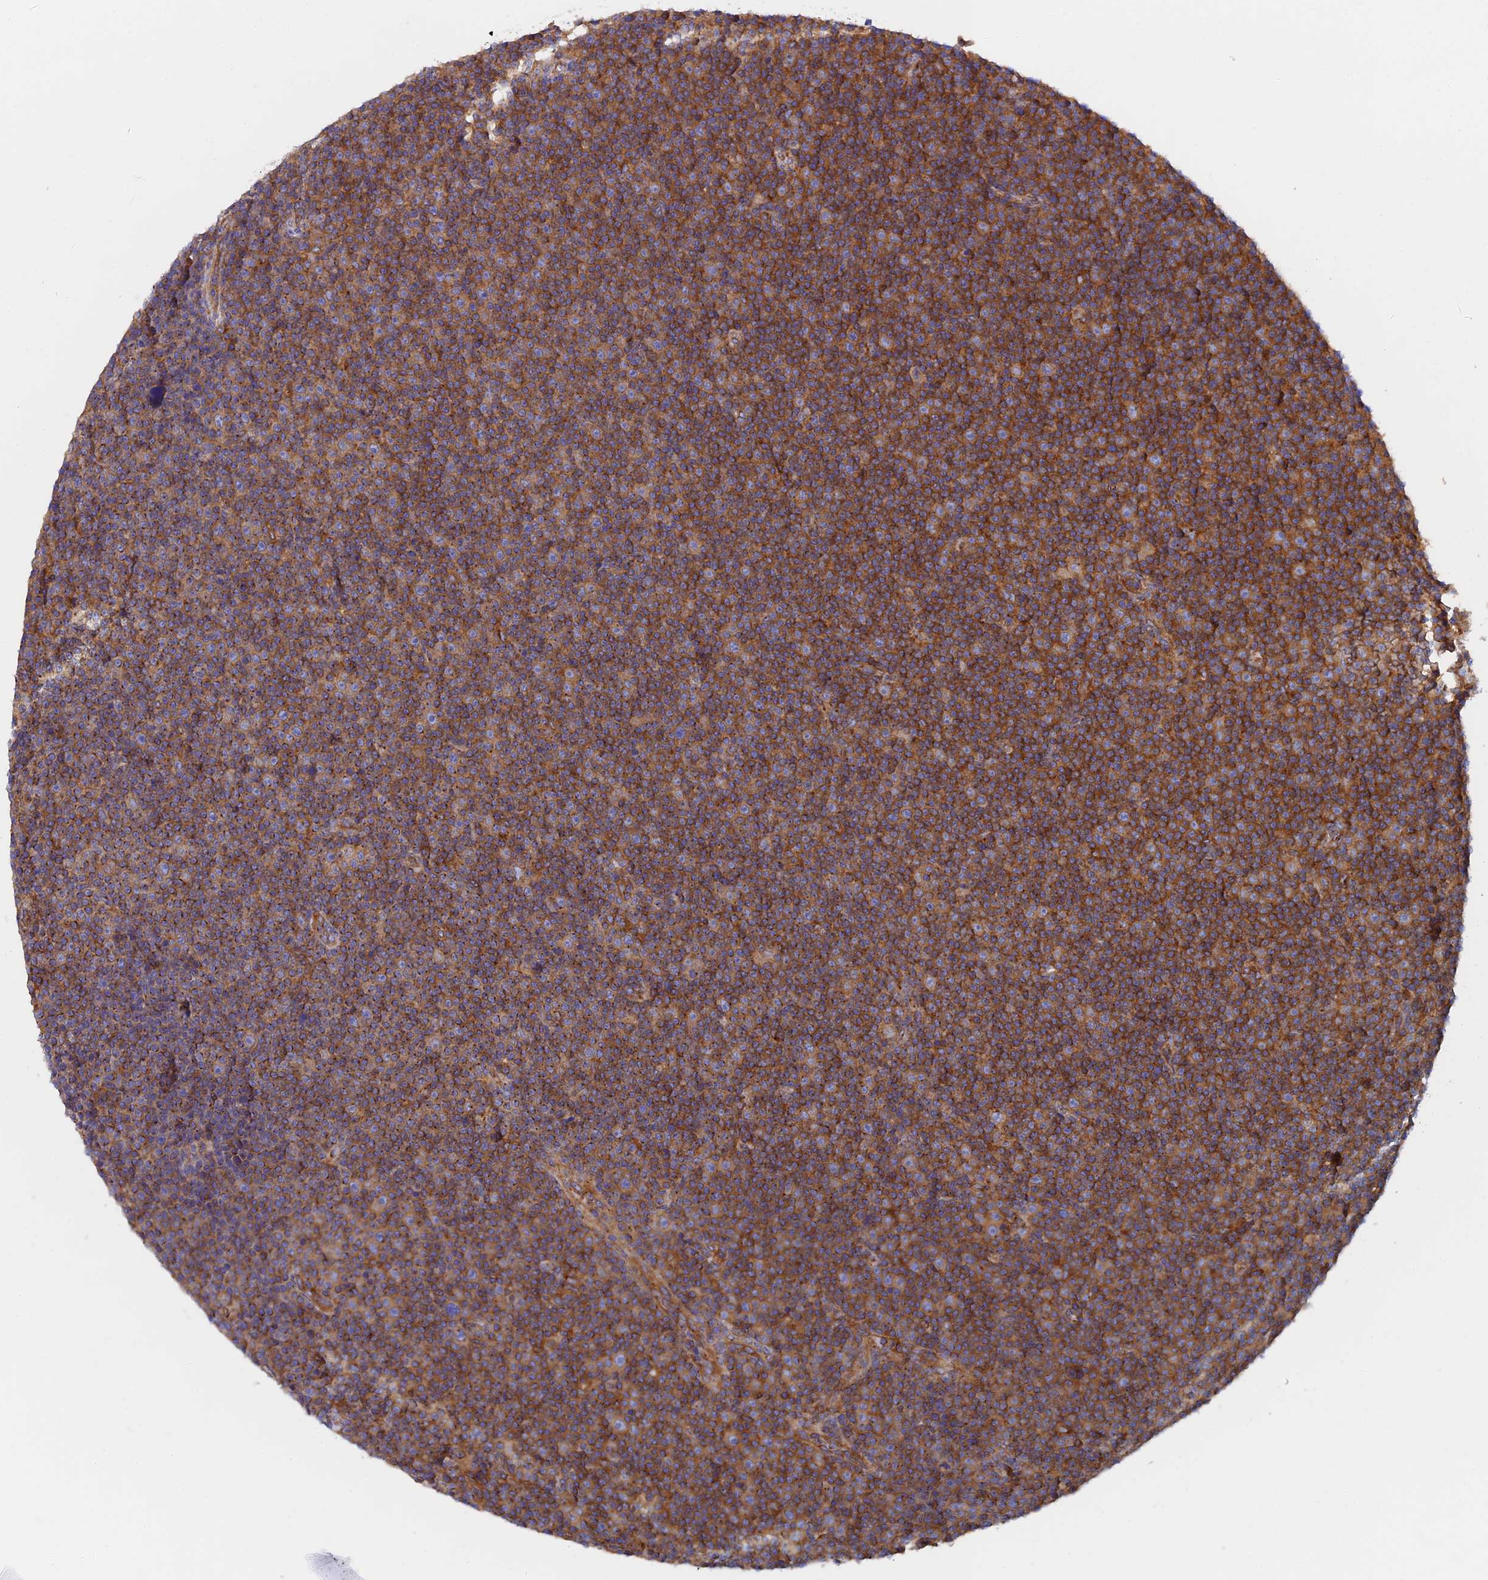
{"staining": {"intensity": "moderate", "quantity": ">75%", "location": "cytoplasmic/membranous"}, "tissue": "lymphoma", "cell_type": "Tumor cells", "image_type": "cancer", "snomed": [{"axis": "morphology", "description": "Malignant lymphoma, non-Hodgkin's type, Low grade"}, {"axis": "topography", "description": "Lymph node"}], "caption": "Low-grade malignant lymphoma, non-Hodgkin's type was stained to show a protein in brown. There is medium levels of moderate cytoplasmic/membranous staining in approximately >75% of tumor cells. (IHC, brightfield microscopy, high magnification).", "gene": "DCTN2", "patient": {"sex": "female", "age": 67}}